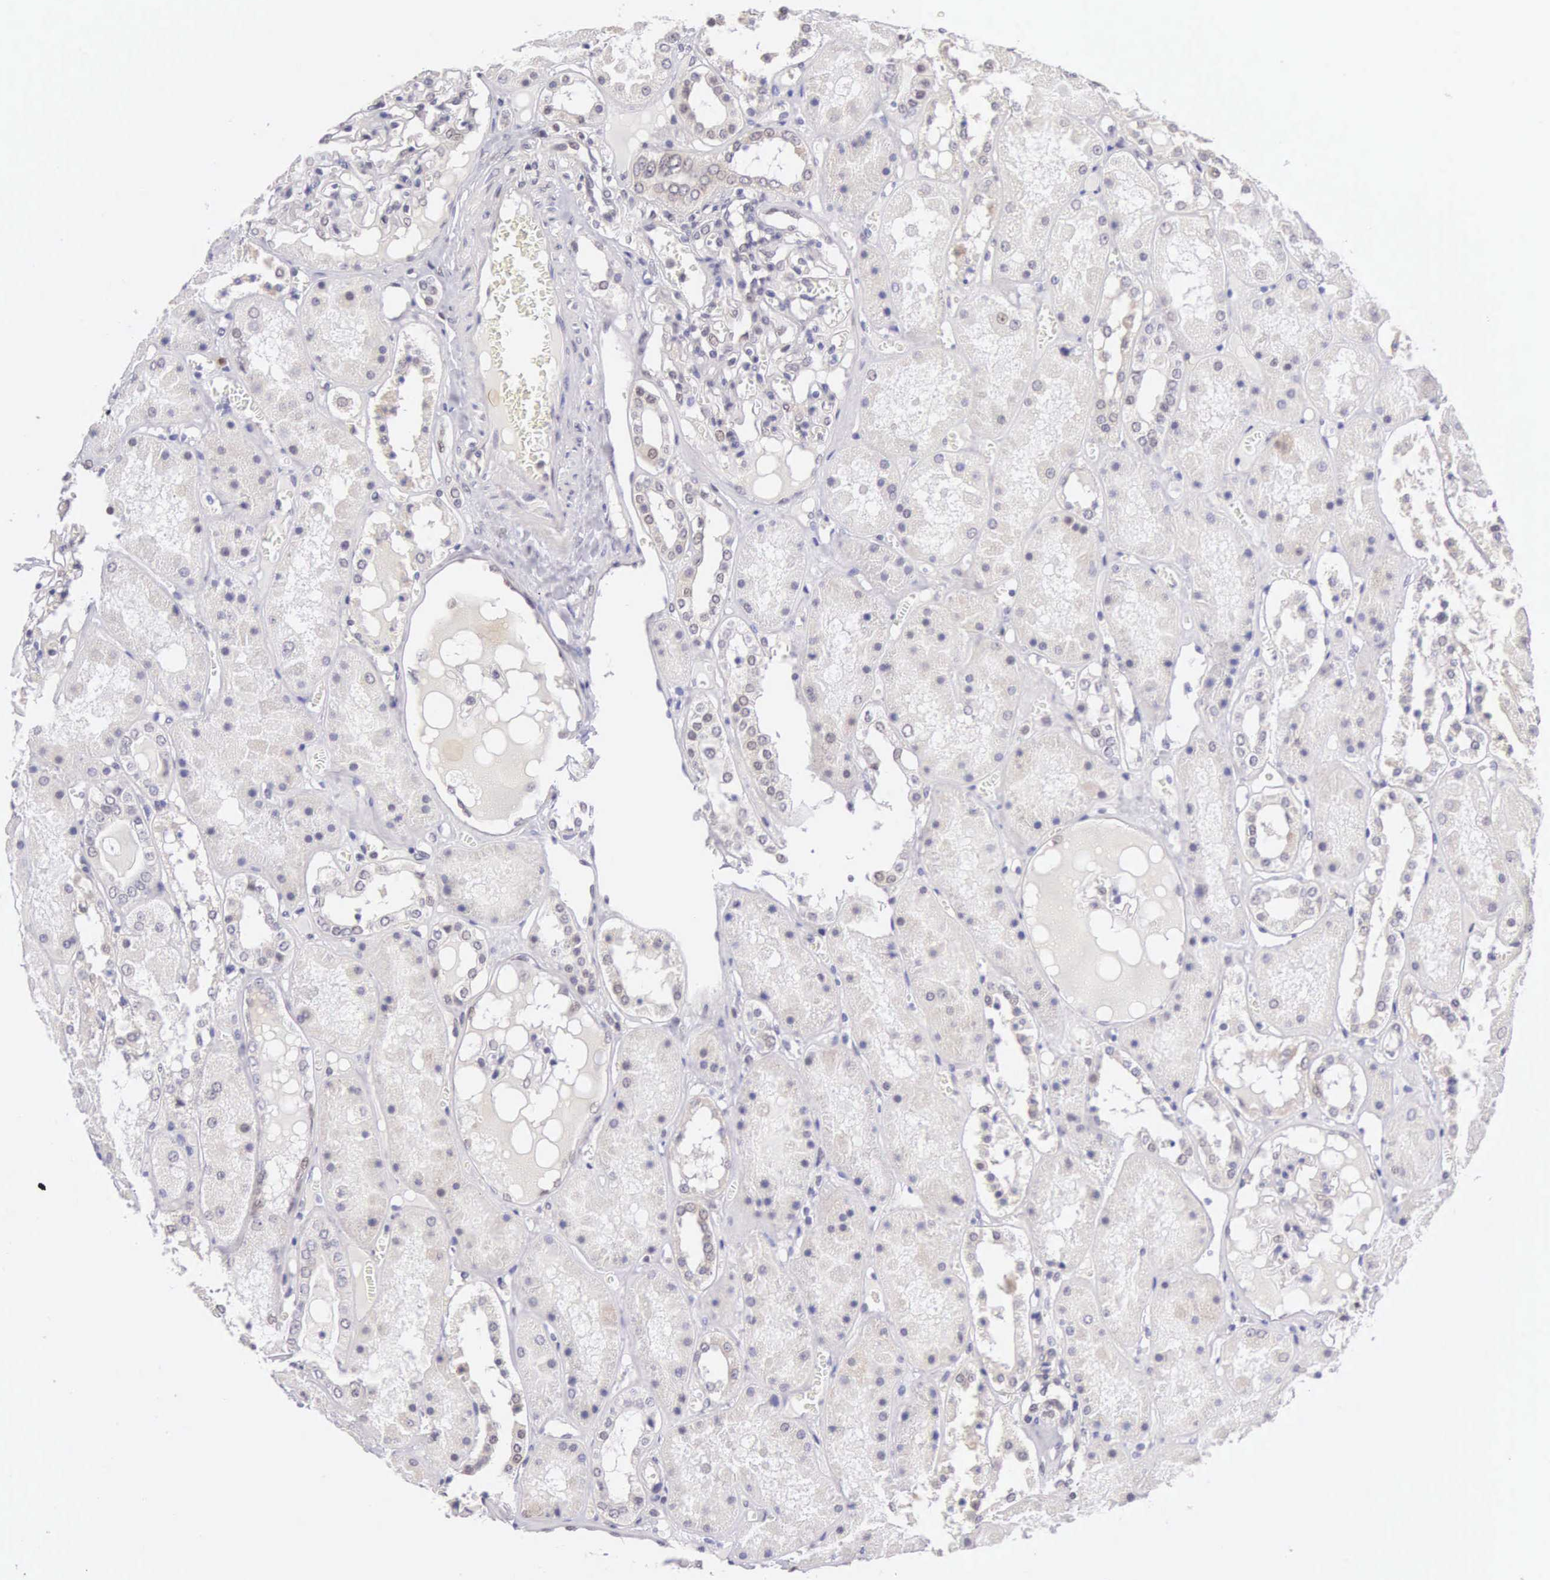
{"staining": {"intensity": "weak", "quantity": "<25%", "location": "nuclear"}, "tissue": "kidney", "cell_type": "Cells in glomeruli", "image_type": "normal", "snomed": [{"axis": "morphology", "description": "Normal tissue, NOS"}, {"axis": "topography", "description": "Kidney"}], "caption": "A photomicrograph of kidney stained for a protein displays no brown staining in cells in glomeruli.", "gene": "CCDC117", "patient": {"sex": "male", "age": 36}}